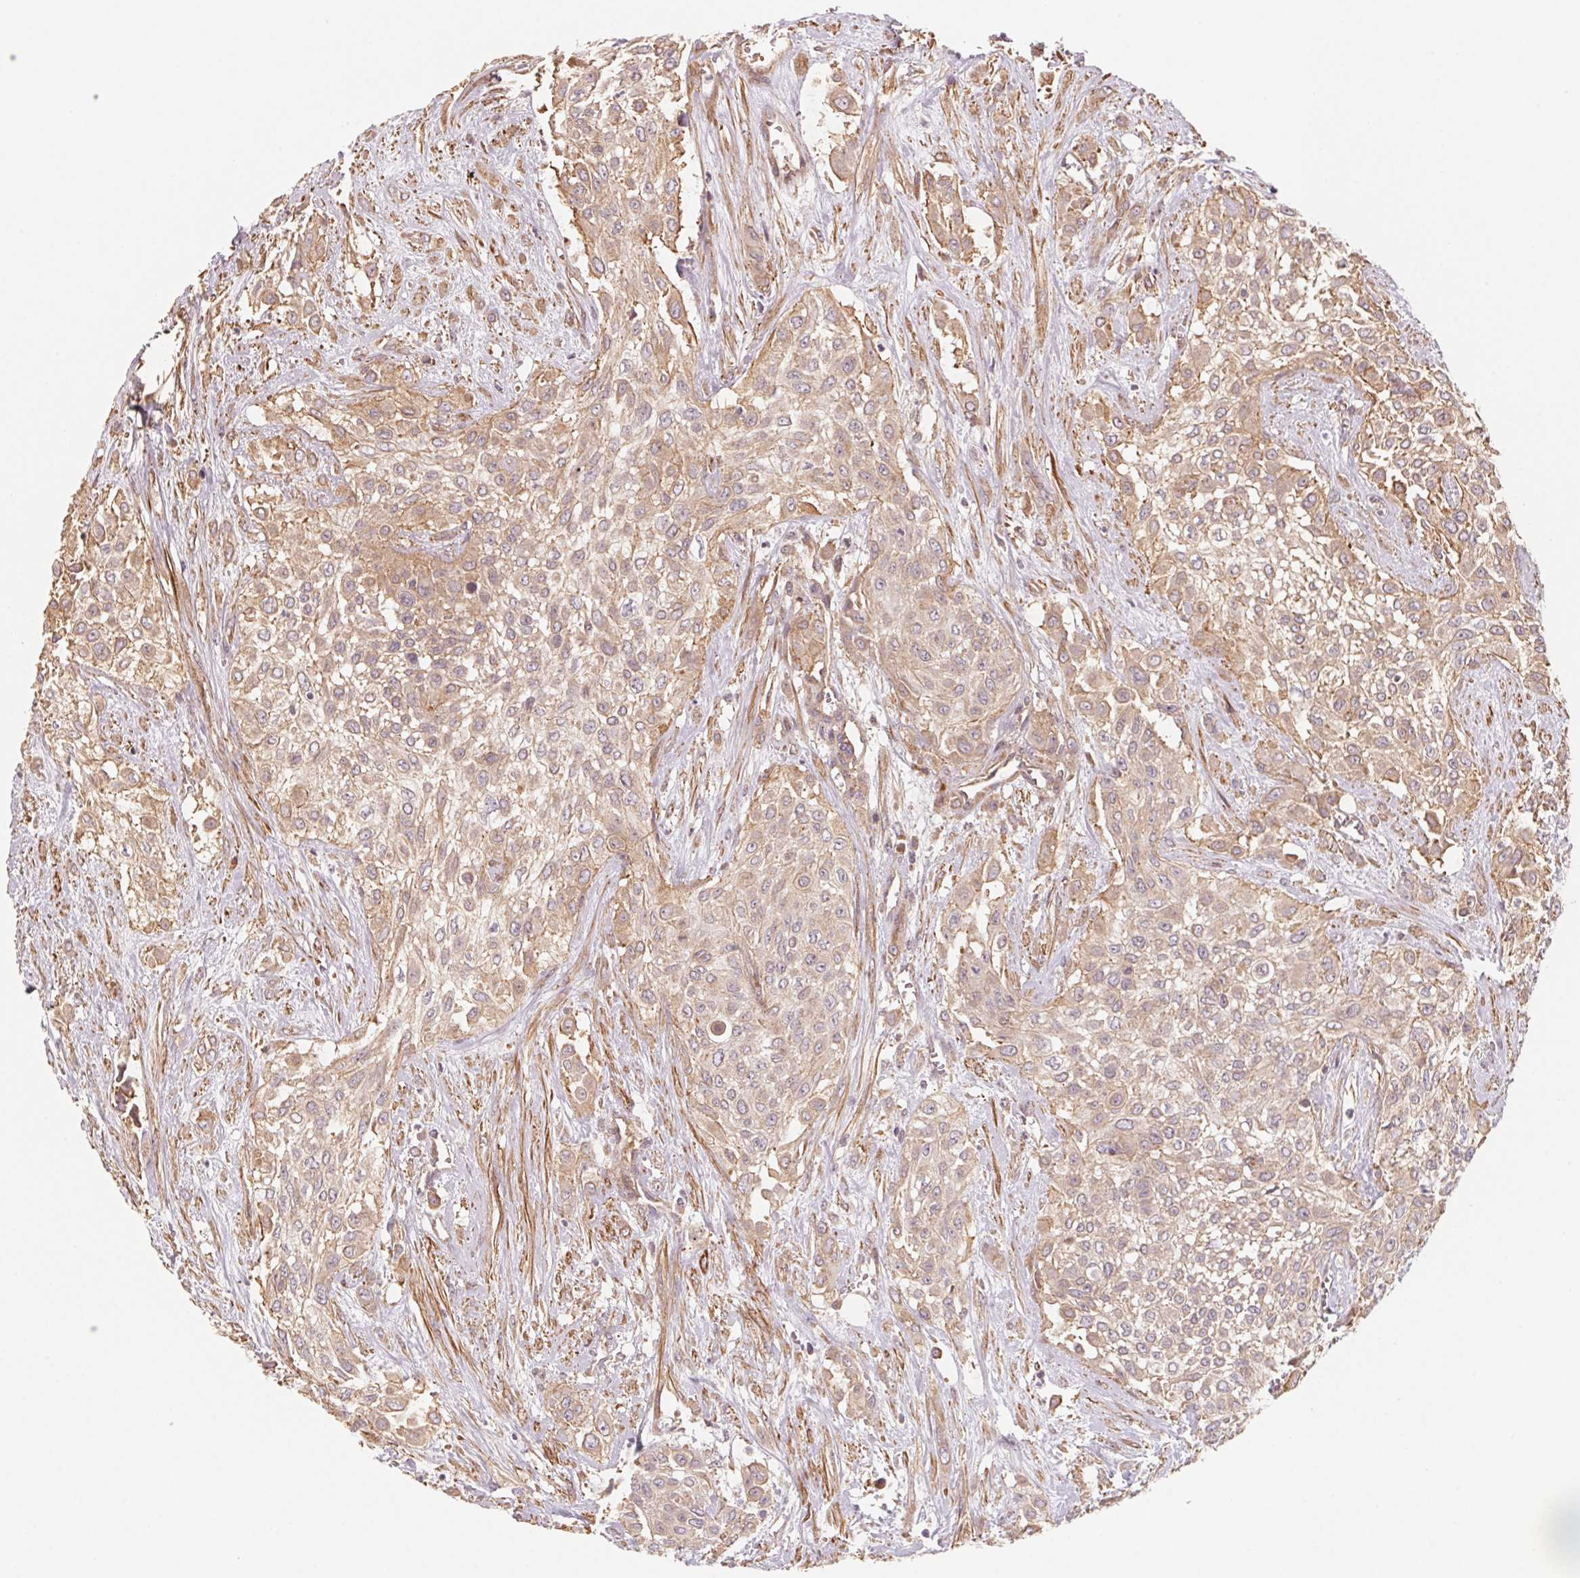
{"staining": {"intensity": "weak", "quantity": ">75%", "location": "cytoplasmic/membranous"}, "tissue": "urothelial cancer", "cell_type": "Tumor cells", "image_type": "cancer", "snomed": [{"axis": "morphology", "description": "Urothelial carcinoma, High grade"}, {"axis": "topography", "description": "Urinary bladder"}], "caption": "High-grade urothelial carcinoma stained with DAB immunohistochemistry shows low levels of weak cytoplasmic/membranous positivity in approximately >75% of tumor cells.", "gene": "CCDC112", "patient": {"sex": "male", "age": 57}}